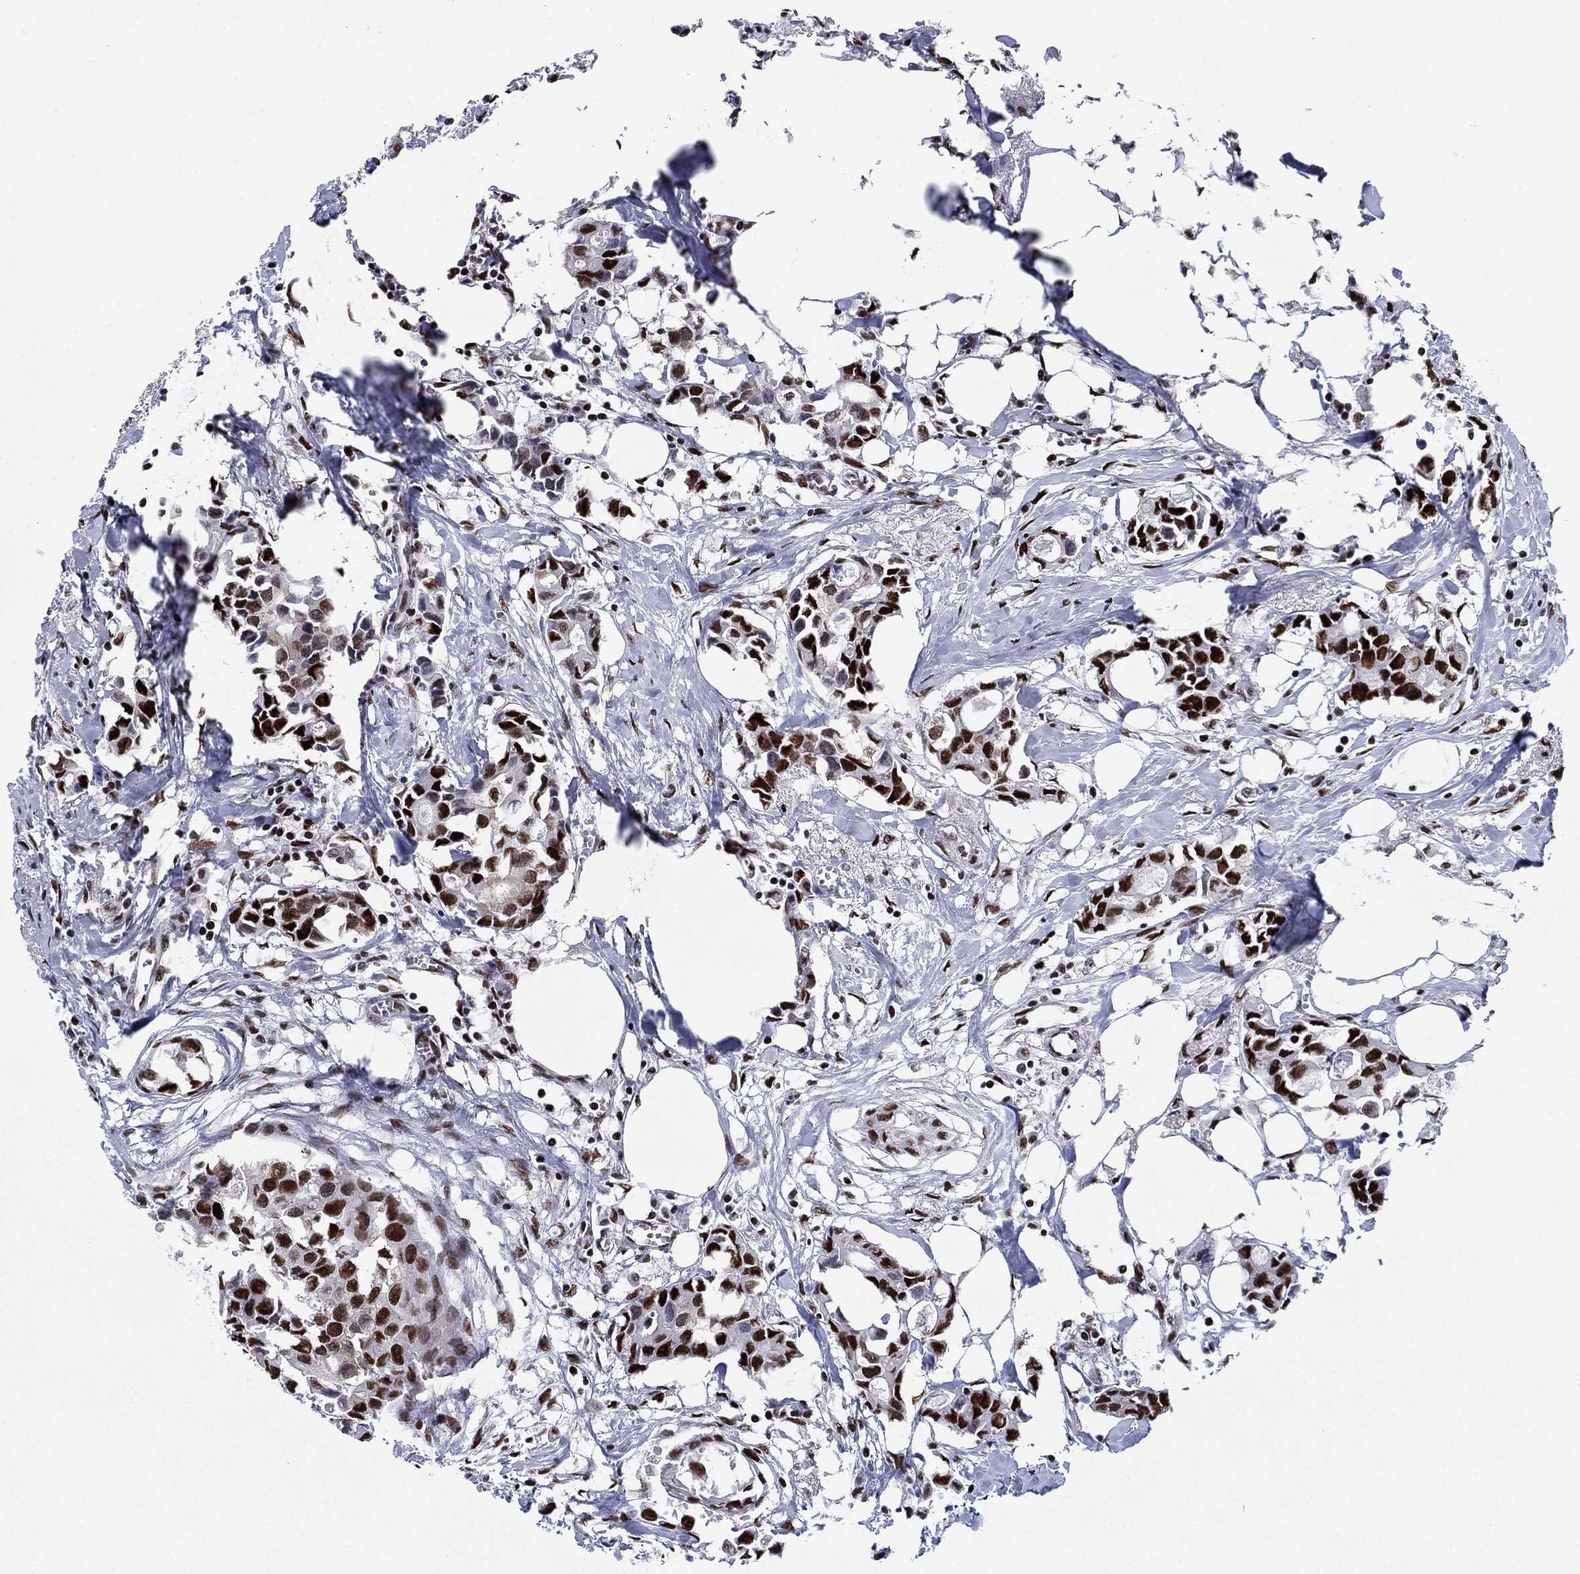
{"staining": {"intensity": "strong", "quantity": ">75%", "location": "nuclear"}, "tissue": "breast cancer", "cell_type": "Tumor cells", "image_type": "cancer", "snomed": [{"axis": "morphology", "description": "Duct carcinoma"}, {"axis": "topography", "description": "Breast"}], "caption": "Immunohistochemistry histopathology image of breast cancer stained for a protein (brown), which reveals high levels of strong nuclear positivity in approximately >75% of tumor cells.", "gene": "RPRD1B", "patient": {"sex": "female", "age": 83}}